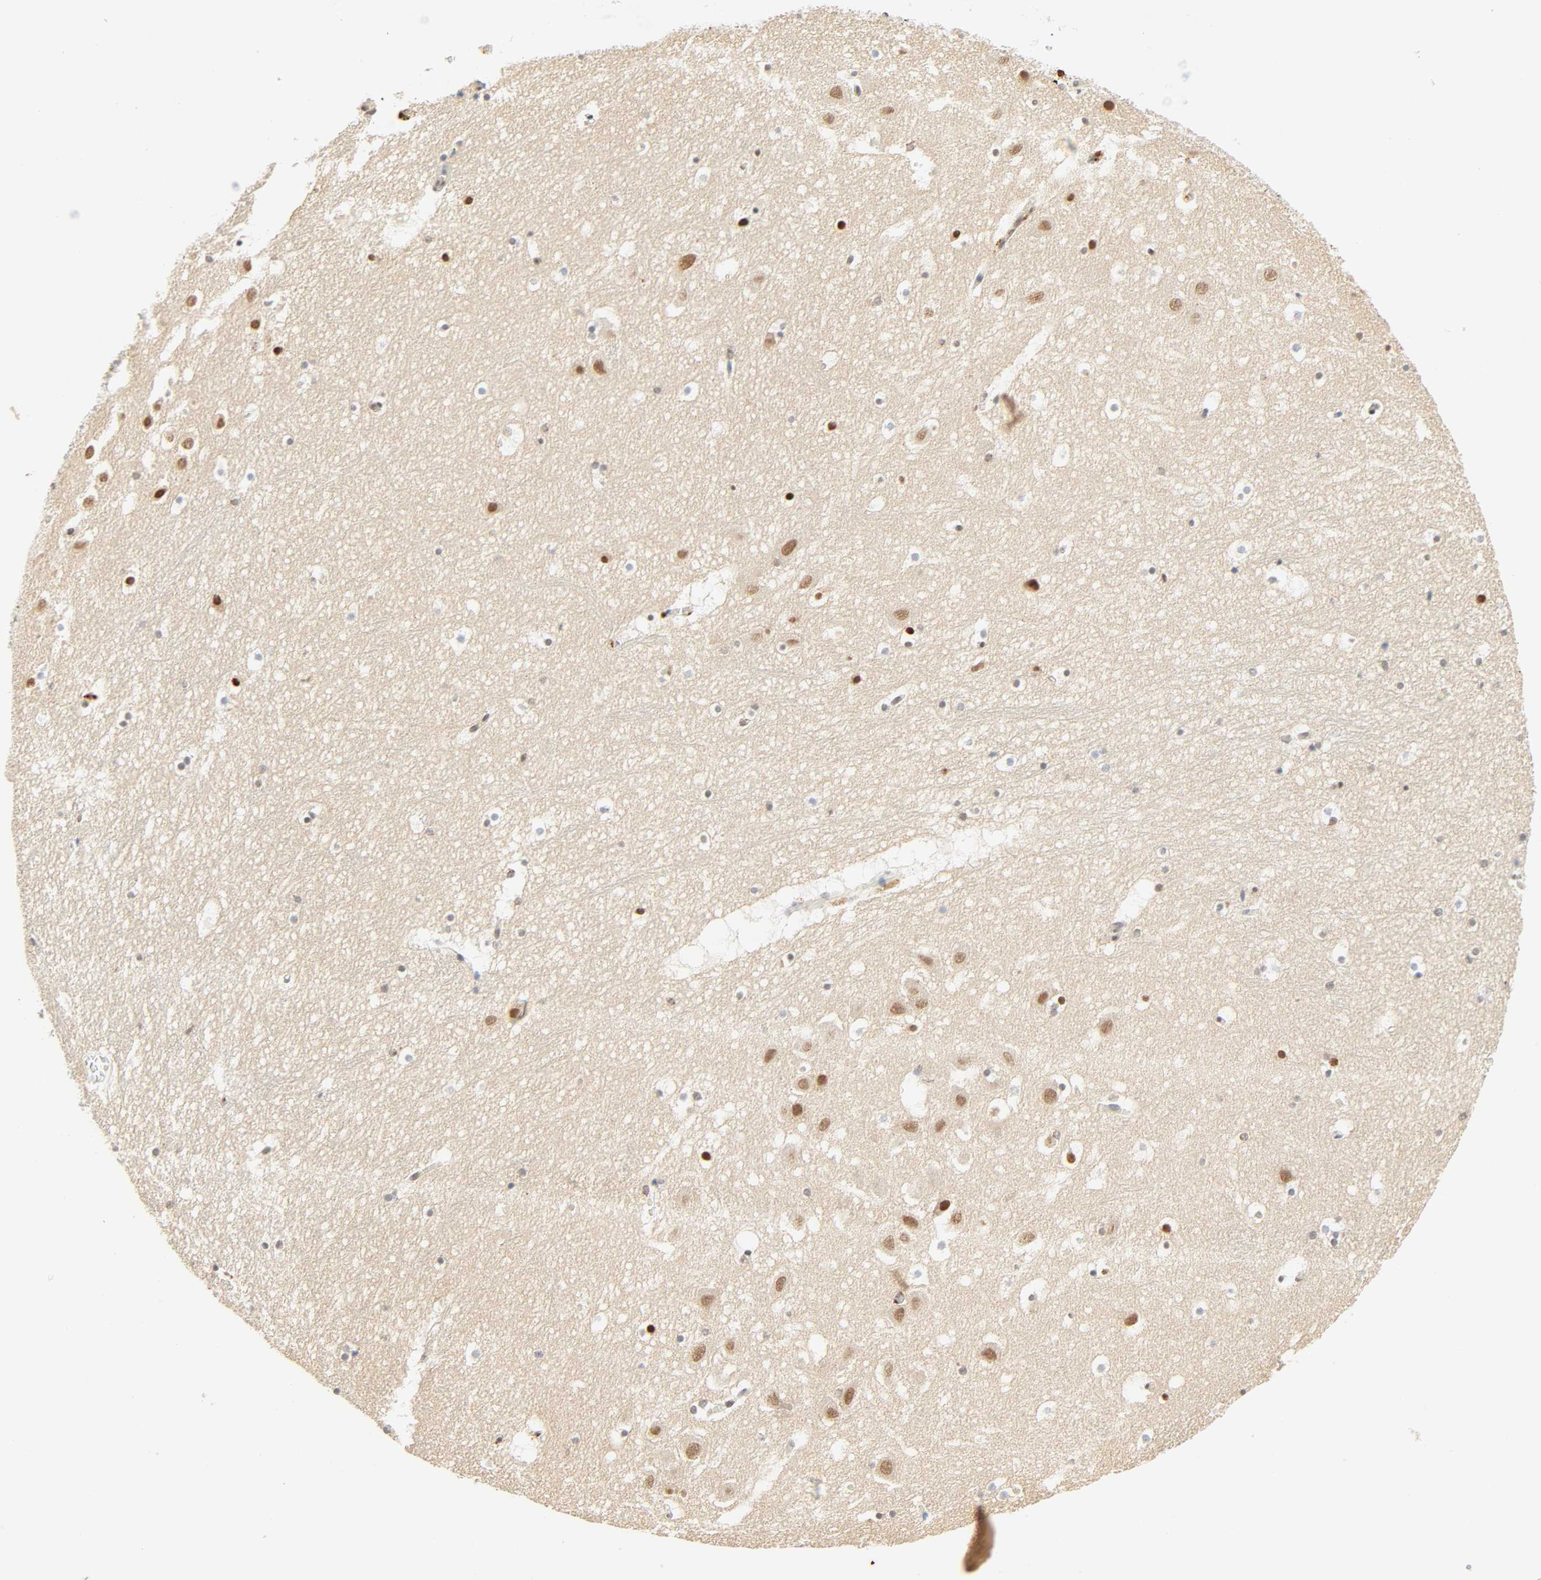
{"staining": {"intensity": "negative", "quantity": "none", "location": "none"}, "tissue": "hippocampus", "cell_type": "Glial cells", "image_type": "normal", "snomed": [{"axis": "morphology", "description": "Normal tissue, NOS"}, {"axis": "topography", "description": "Hippocampus"}], "caption": "DAB (3,3'-diaminobenzidine) immunohistochemical staining of normal hippocampus shows no significant staining in glial cells.", "gene": "DAZAP1", "patient": {"sex": "male", "age": 45}}